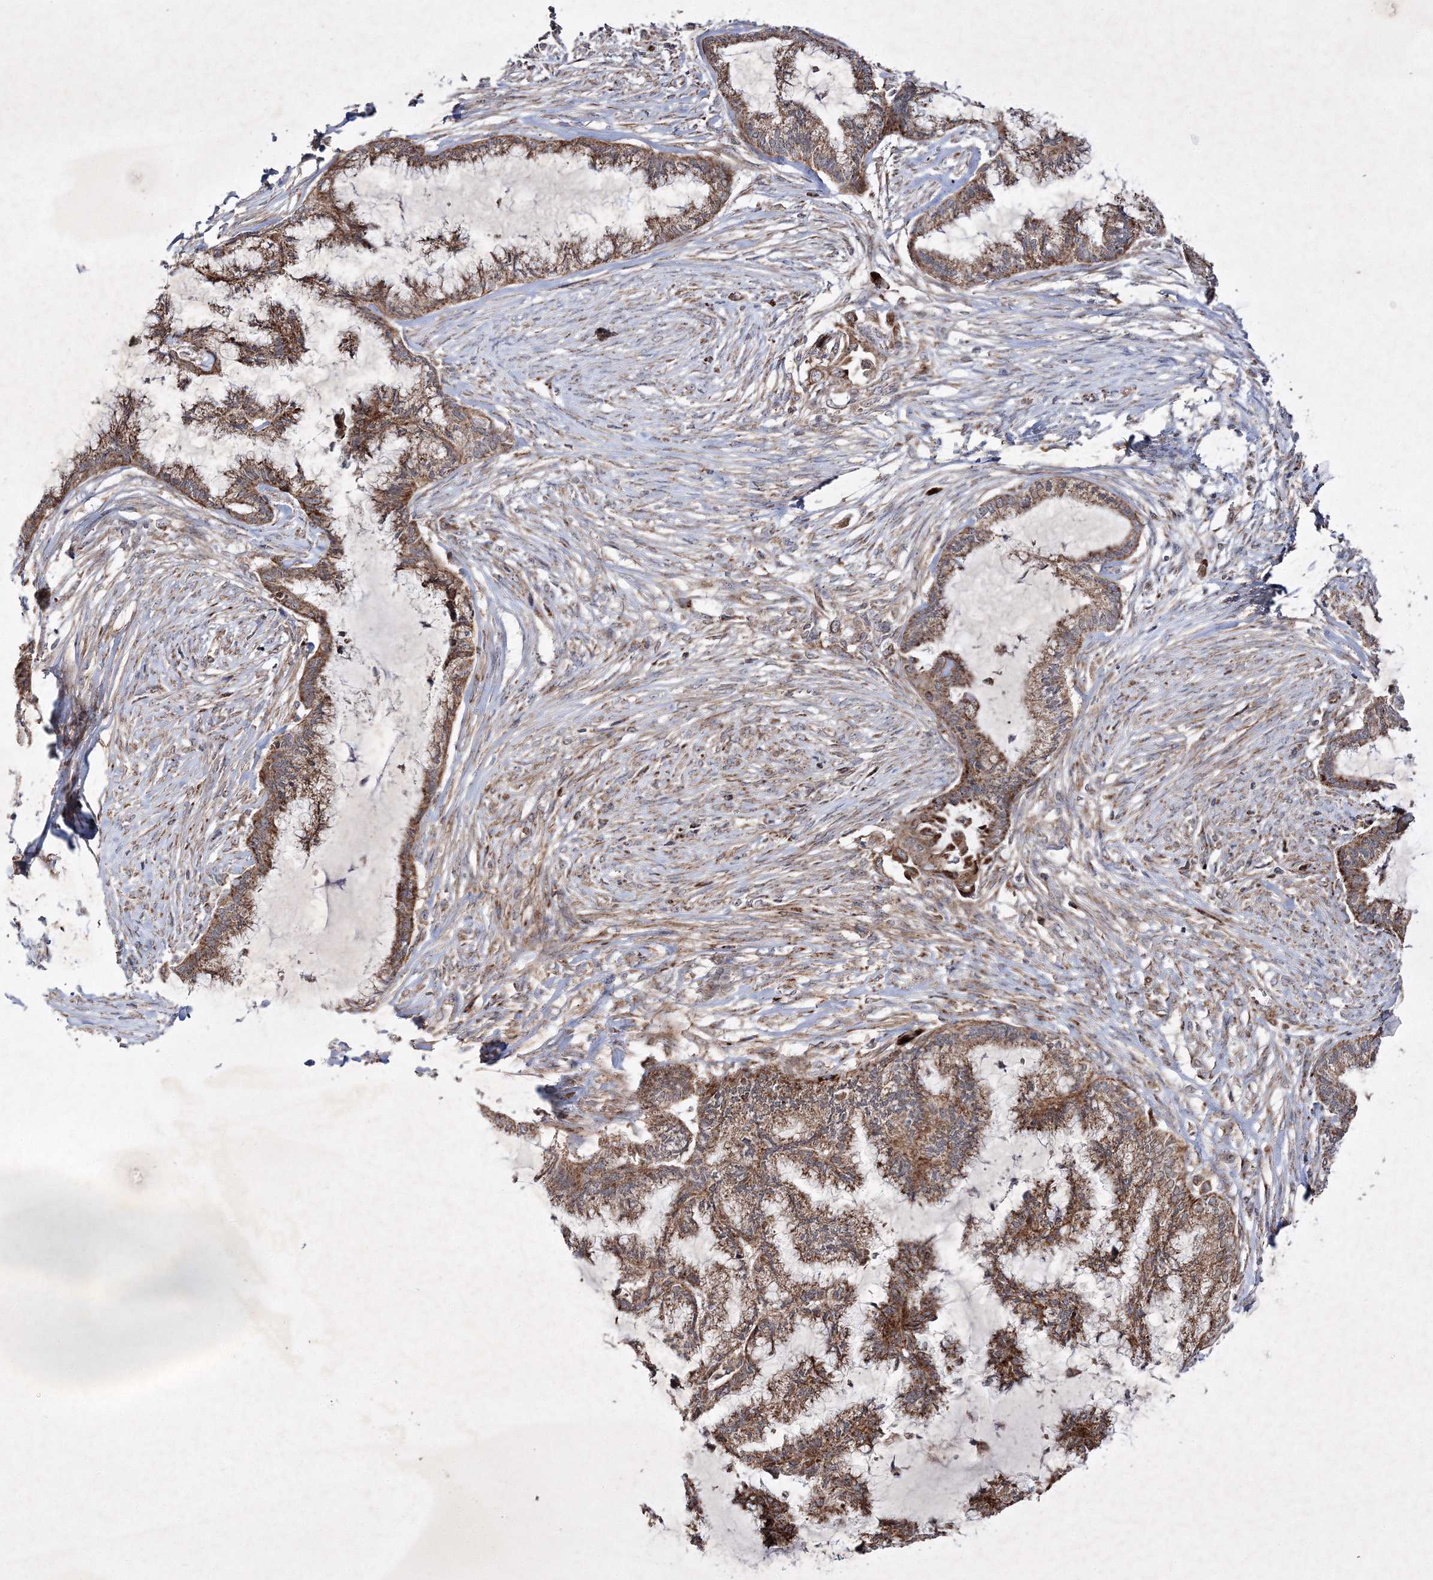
{"staining": {"intensity": "strong", "quantity": ">75%", "location": "cytoplasmic/membranous"}, "tissue": "endometrial cancer", "cell_type": "Tumor cells", "image_type": "cancer", "snomed": [{"axis": "morphology", "description": "Adenocarcinoma, NOS"}, {"axis": "topography", "description": "Endometrium"}], "caption": "Endometrial cancer stained for a protein exhibits strong cytoplasmic/membranous positivity in tumor cells.", "gene": "SCRN3", "patient": {"sex": "female", "age": 86}}